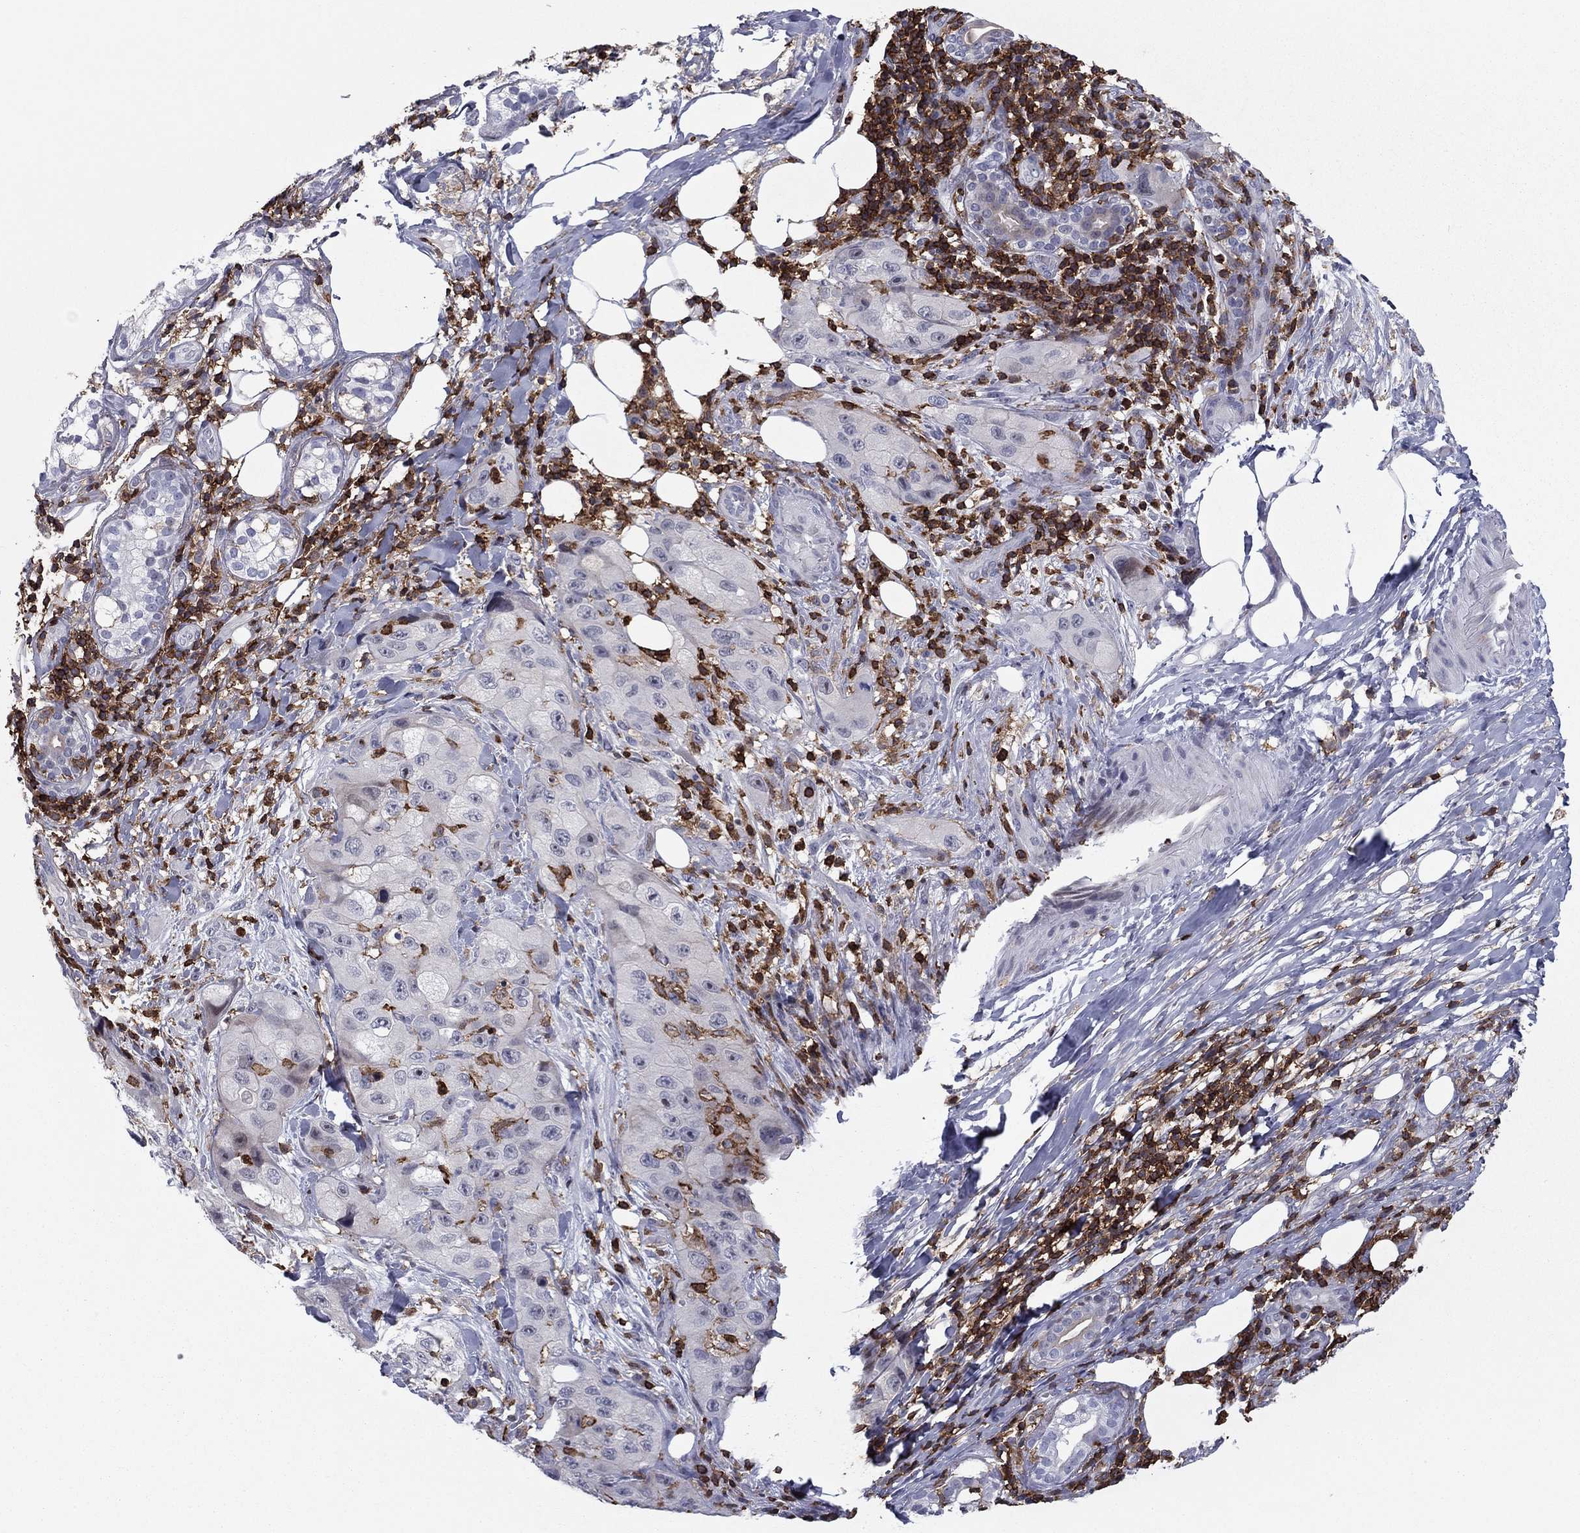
{"staining": {"intensity": "negative", "quantity": "none", "location": "none"}, "tissue": "skin cancer", "cell_type": "Tumor cells", "image_type": "cancer", "snomed": [{"axis": "morphology", "description": "Squamous cell carcinoma, NOS"}, {"axis": "topography", "description": "Skin"}, {"axis": "topography", "description": "Subcutis"}], "caption": "Immunohistochemistry (IHC) of skin cancer displays no positivity in tumor cells.", "gene": "ARHGAP27", "patient": {"sex": "male", "age": 73}}